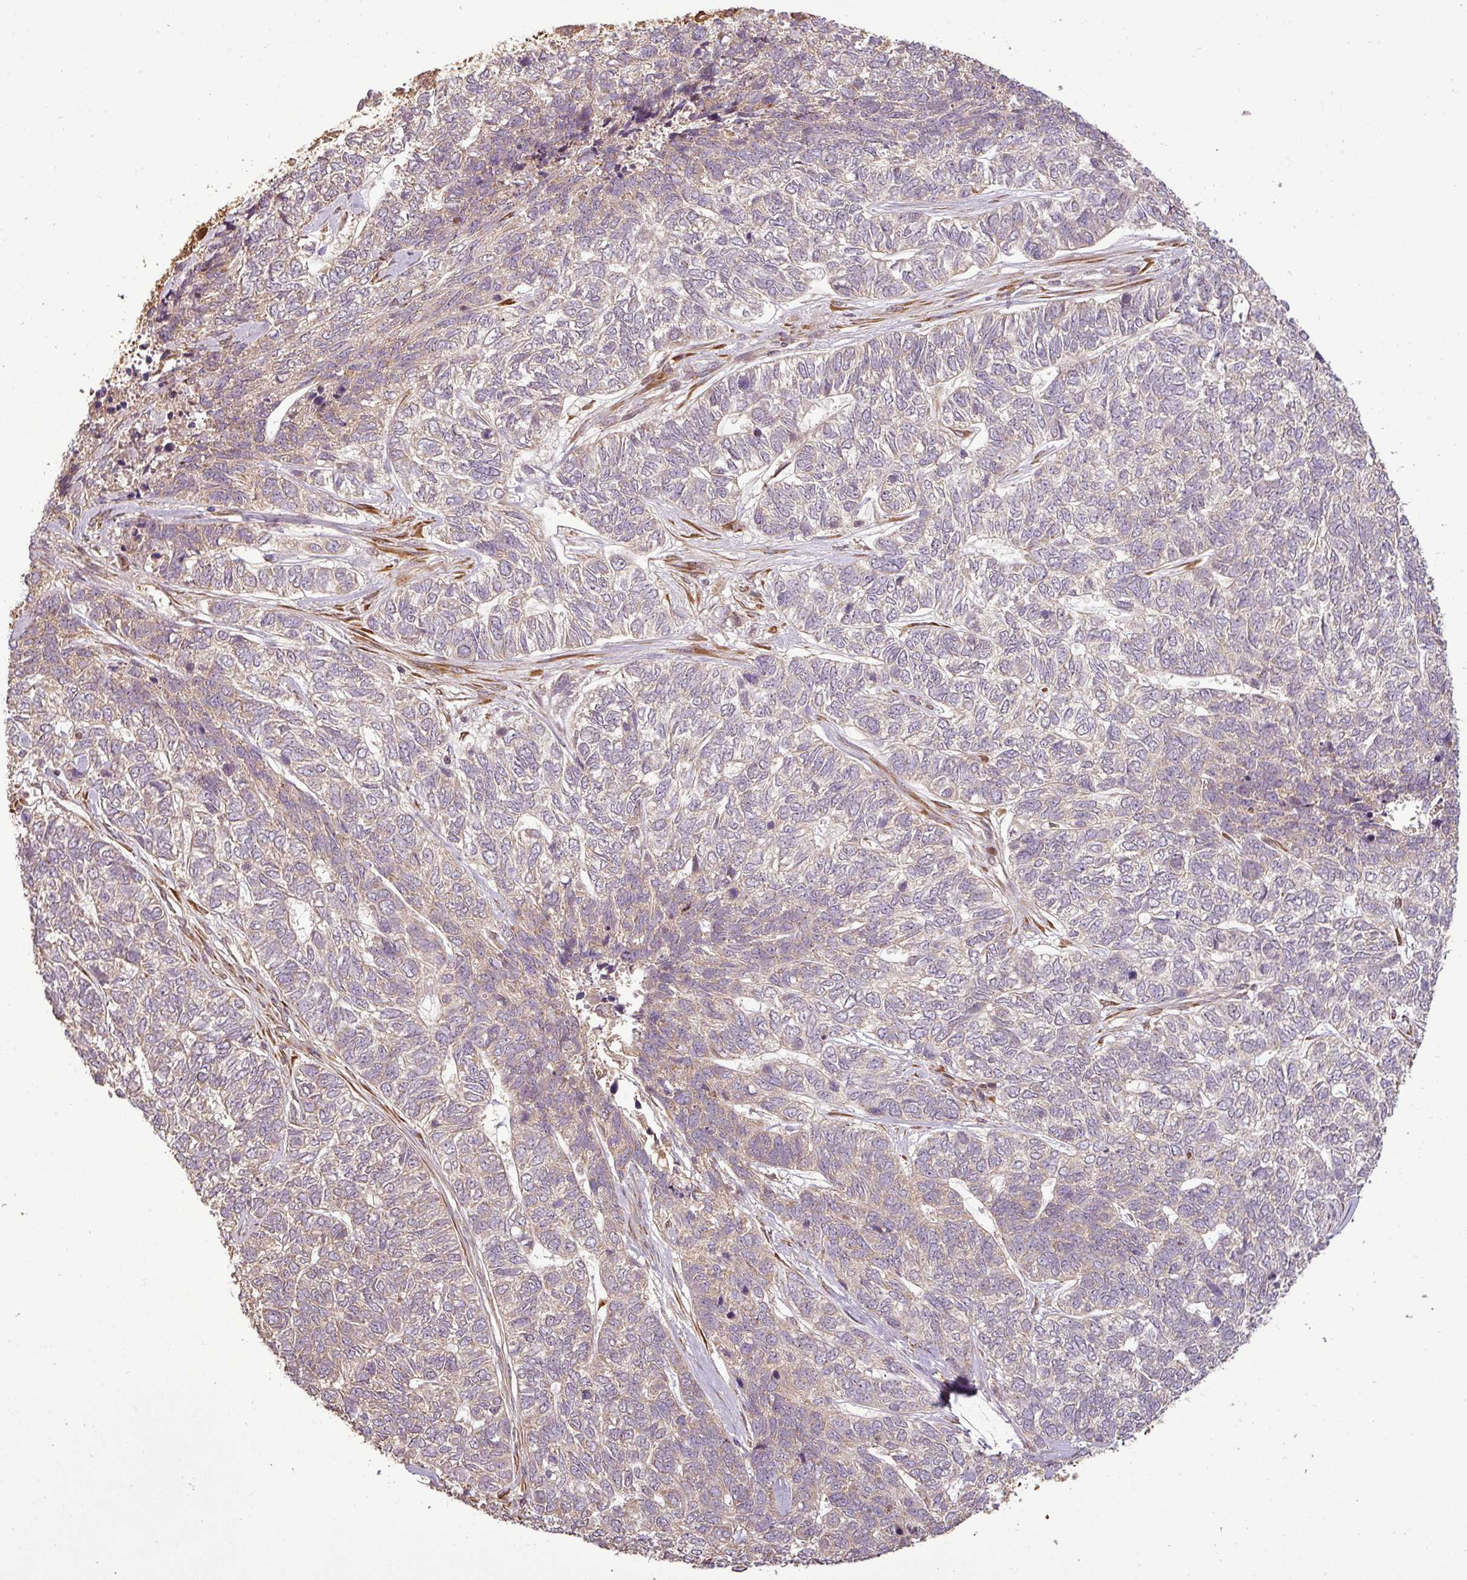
{"staining": {"intensity": "weak", "quantity": "<25%", "location": "cytoplasmic/membranous"}, "tissue": "skin cancer", "cell_type": "Tumor cells", "image_type": "cancer", "snomed": [{"axis": "morphology", "description": "Basal cell carcinoma"}, {"axis": "topography", "description": "Skin"}], "caption": "This is an immunohistochemistry histopathology image of human skin cancer. There is no expression in tumor cells.", "gene": "FAIM", "patient": {"sex": "female", "age": 65}}